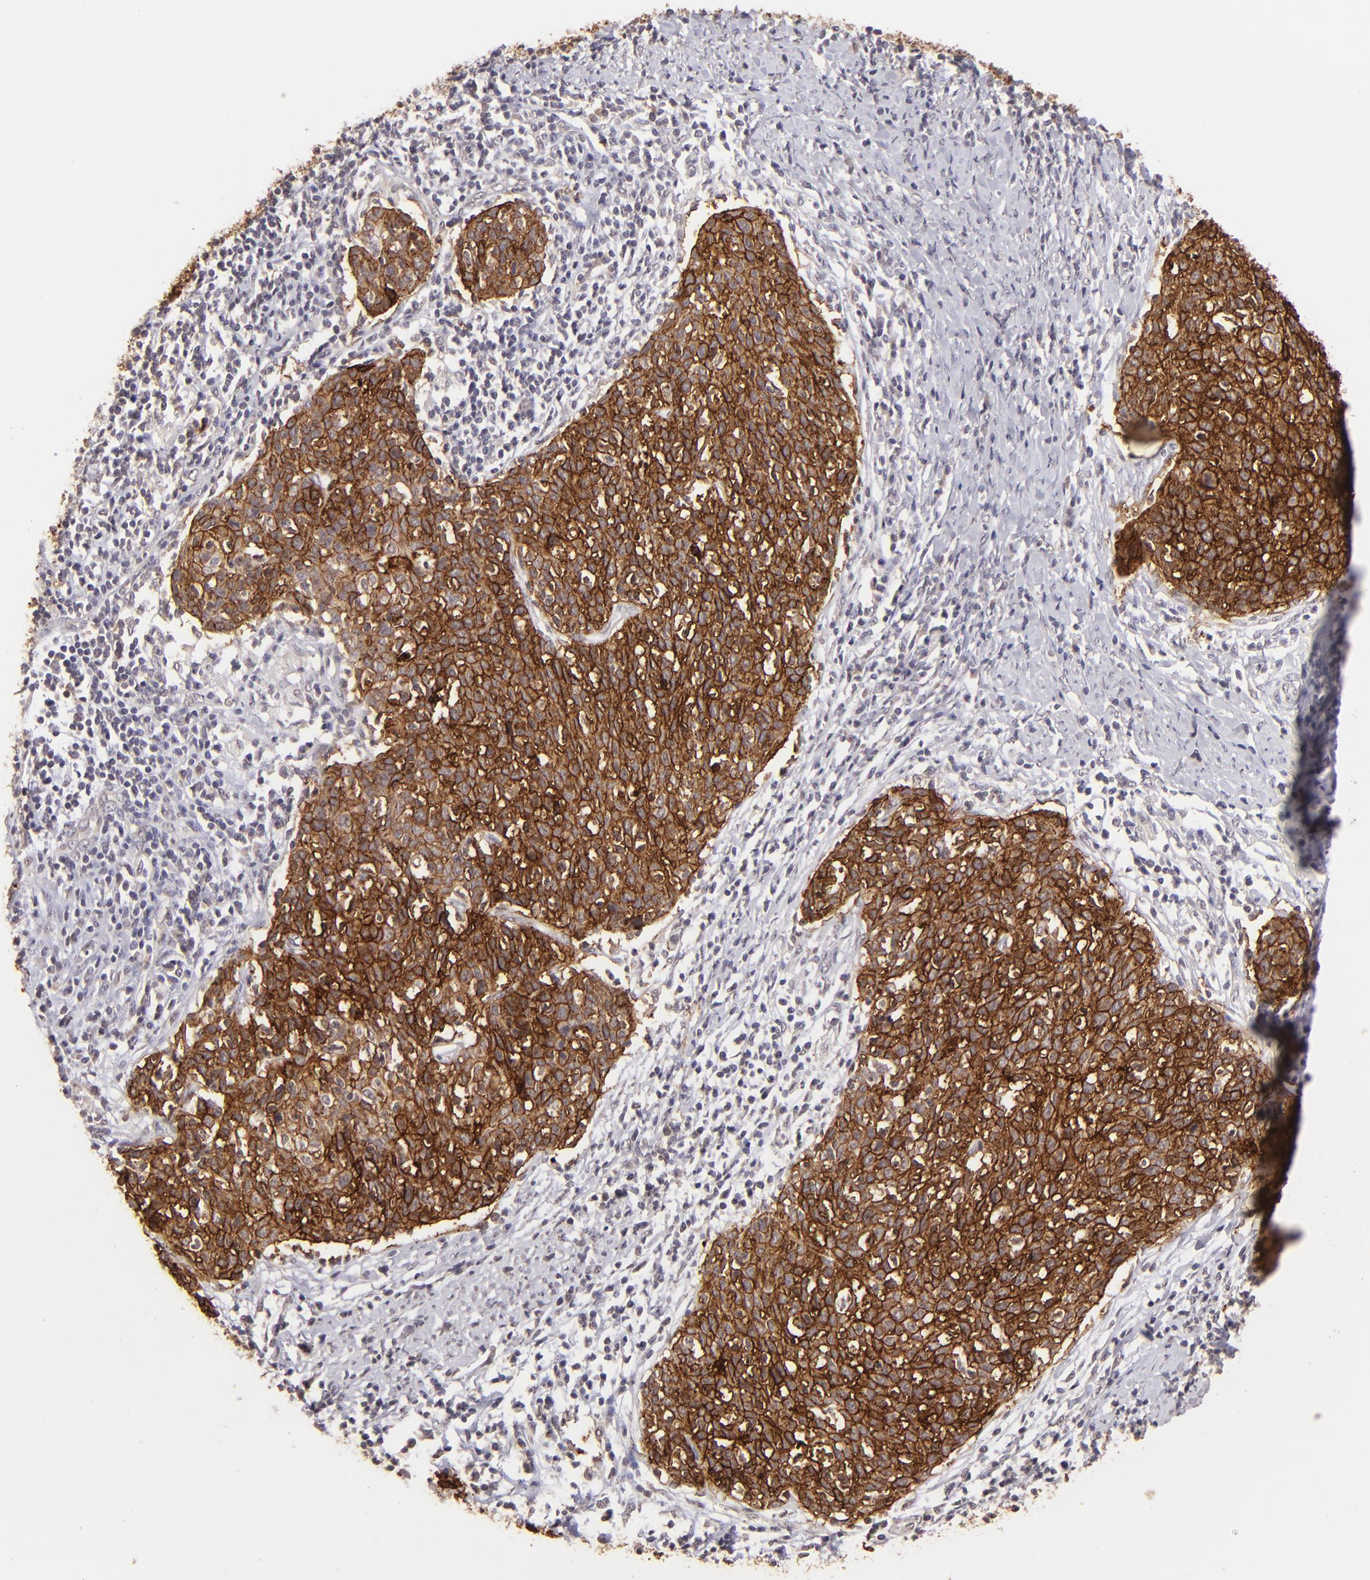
{"staining": {"intensity": "strong", "quantity": ">75%", "location": "cytoplasmic/membranous"}, "tissue": "cervical cancer", "cell_type": "Tumor cells", "image_type": "cancer", "snomed": [{"axis": "morphology", "description": "Squamous cell carcinoma, NOS"}, {"axis": "topography", "description": "Cervix"}], "caption": "Tumor cells display high levels of strong cytoplasmic/membranous positivity in about >75% of cells in human cervical squamous cell carcinoma. Immunohistochemistry (ihc) stains the protein in brown and the nuclei are stained blue.", "gene": "CLDN1", "patient": {"sex": "female", "age": 38}}